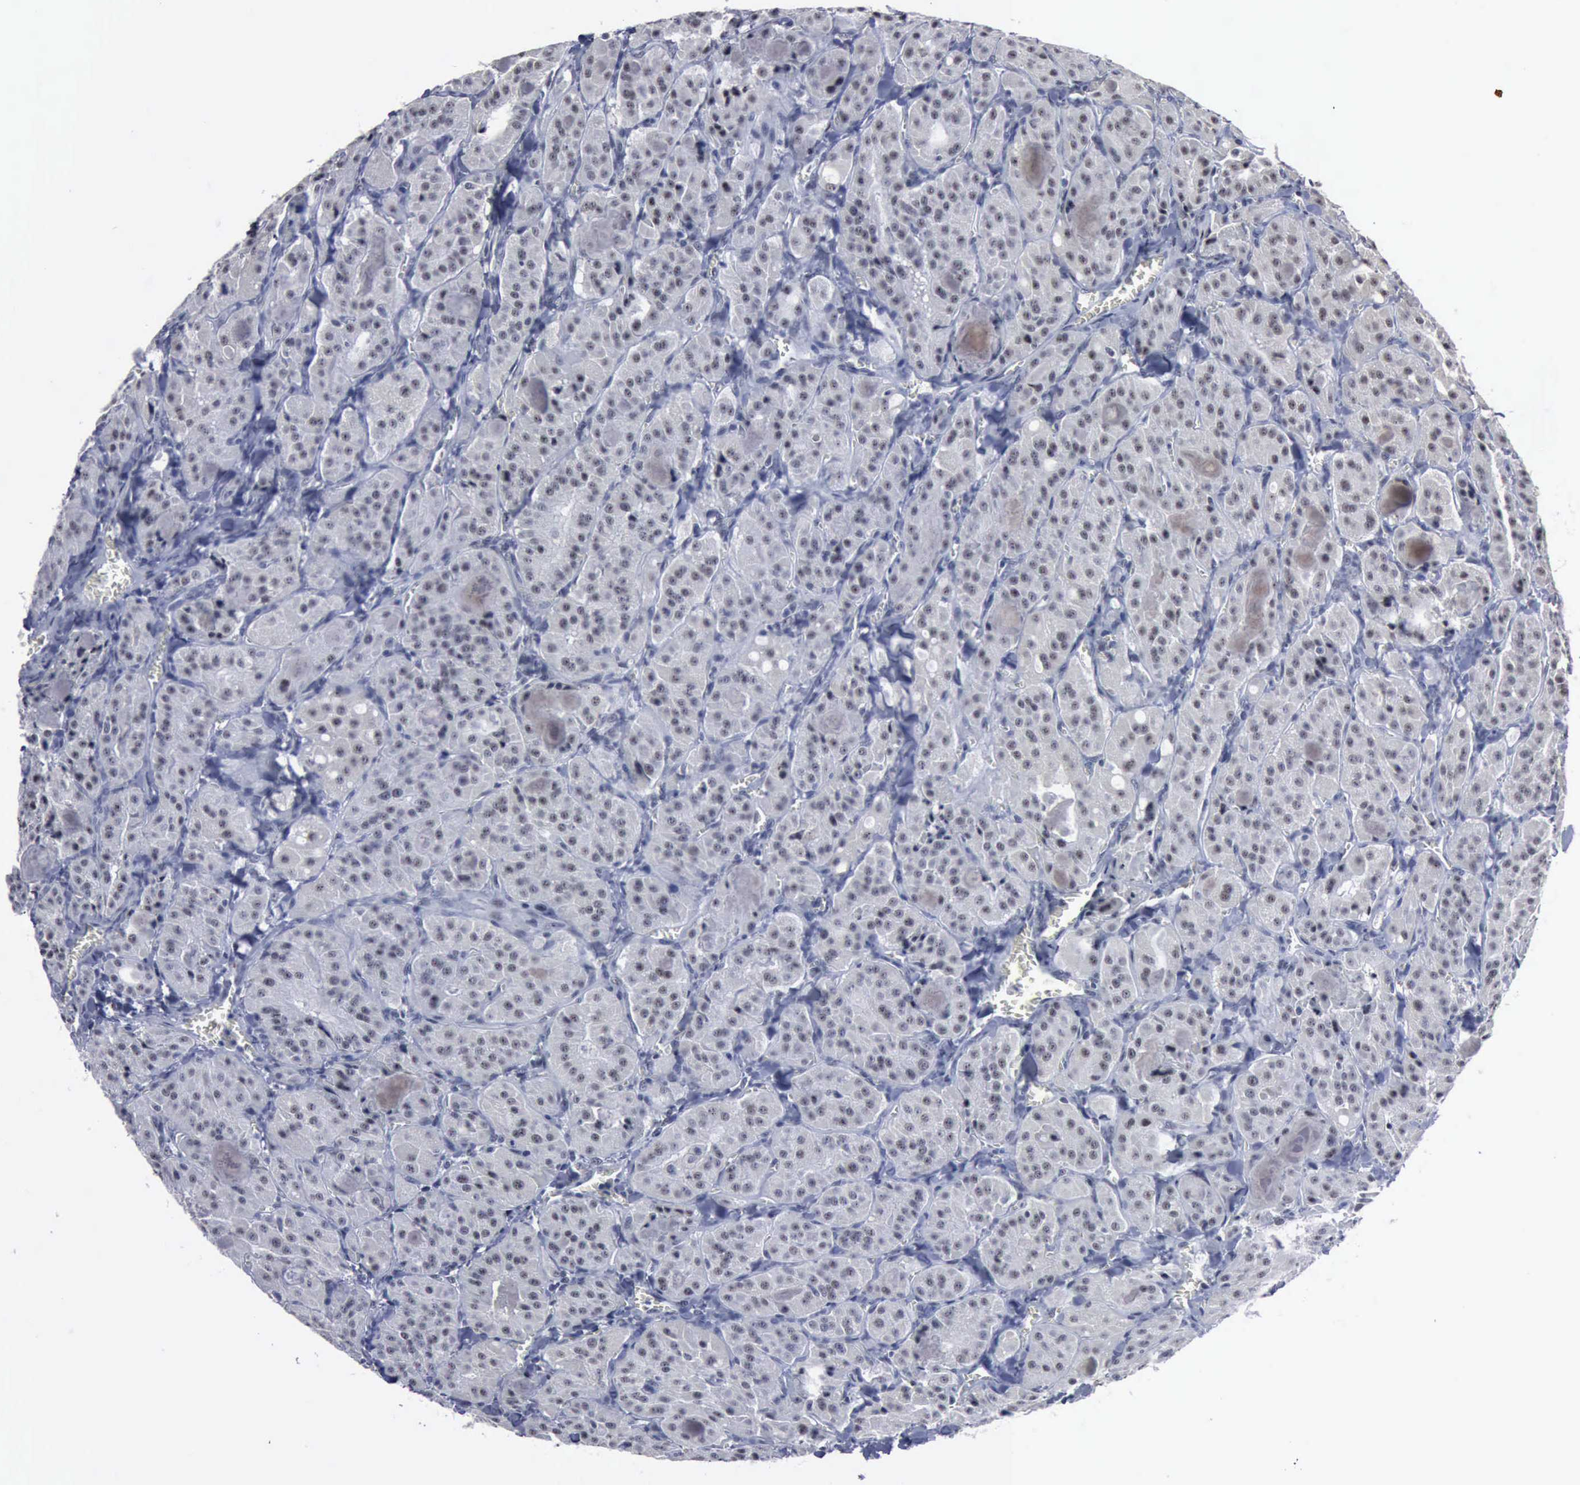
{"staining": {"intensity": "negative", "quantity": "none", "location": "none"}, "tissue": "thyroid cancer", "cell_type": "Tumor cells", "image_type": "cancer", "snomed": [{"axis": "morphology", "description": "Carcinoma, NOS"}, {"axis": "topography", "description": "Thyroid gland"}], "caption": "The histopathology image reveals no significant positivity in tumor cells of carcinoma (thyroid).", "gene": "BRD1", "patient": {"sex": "male", "age": 76}}